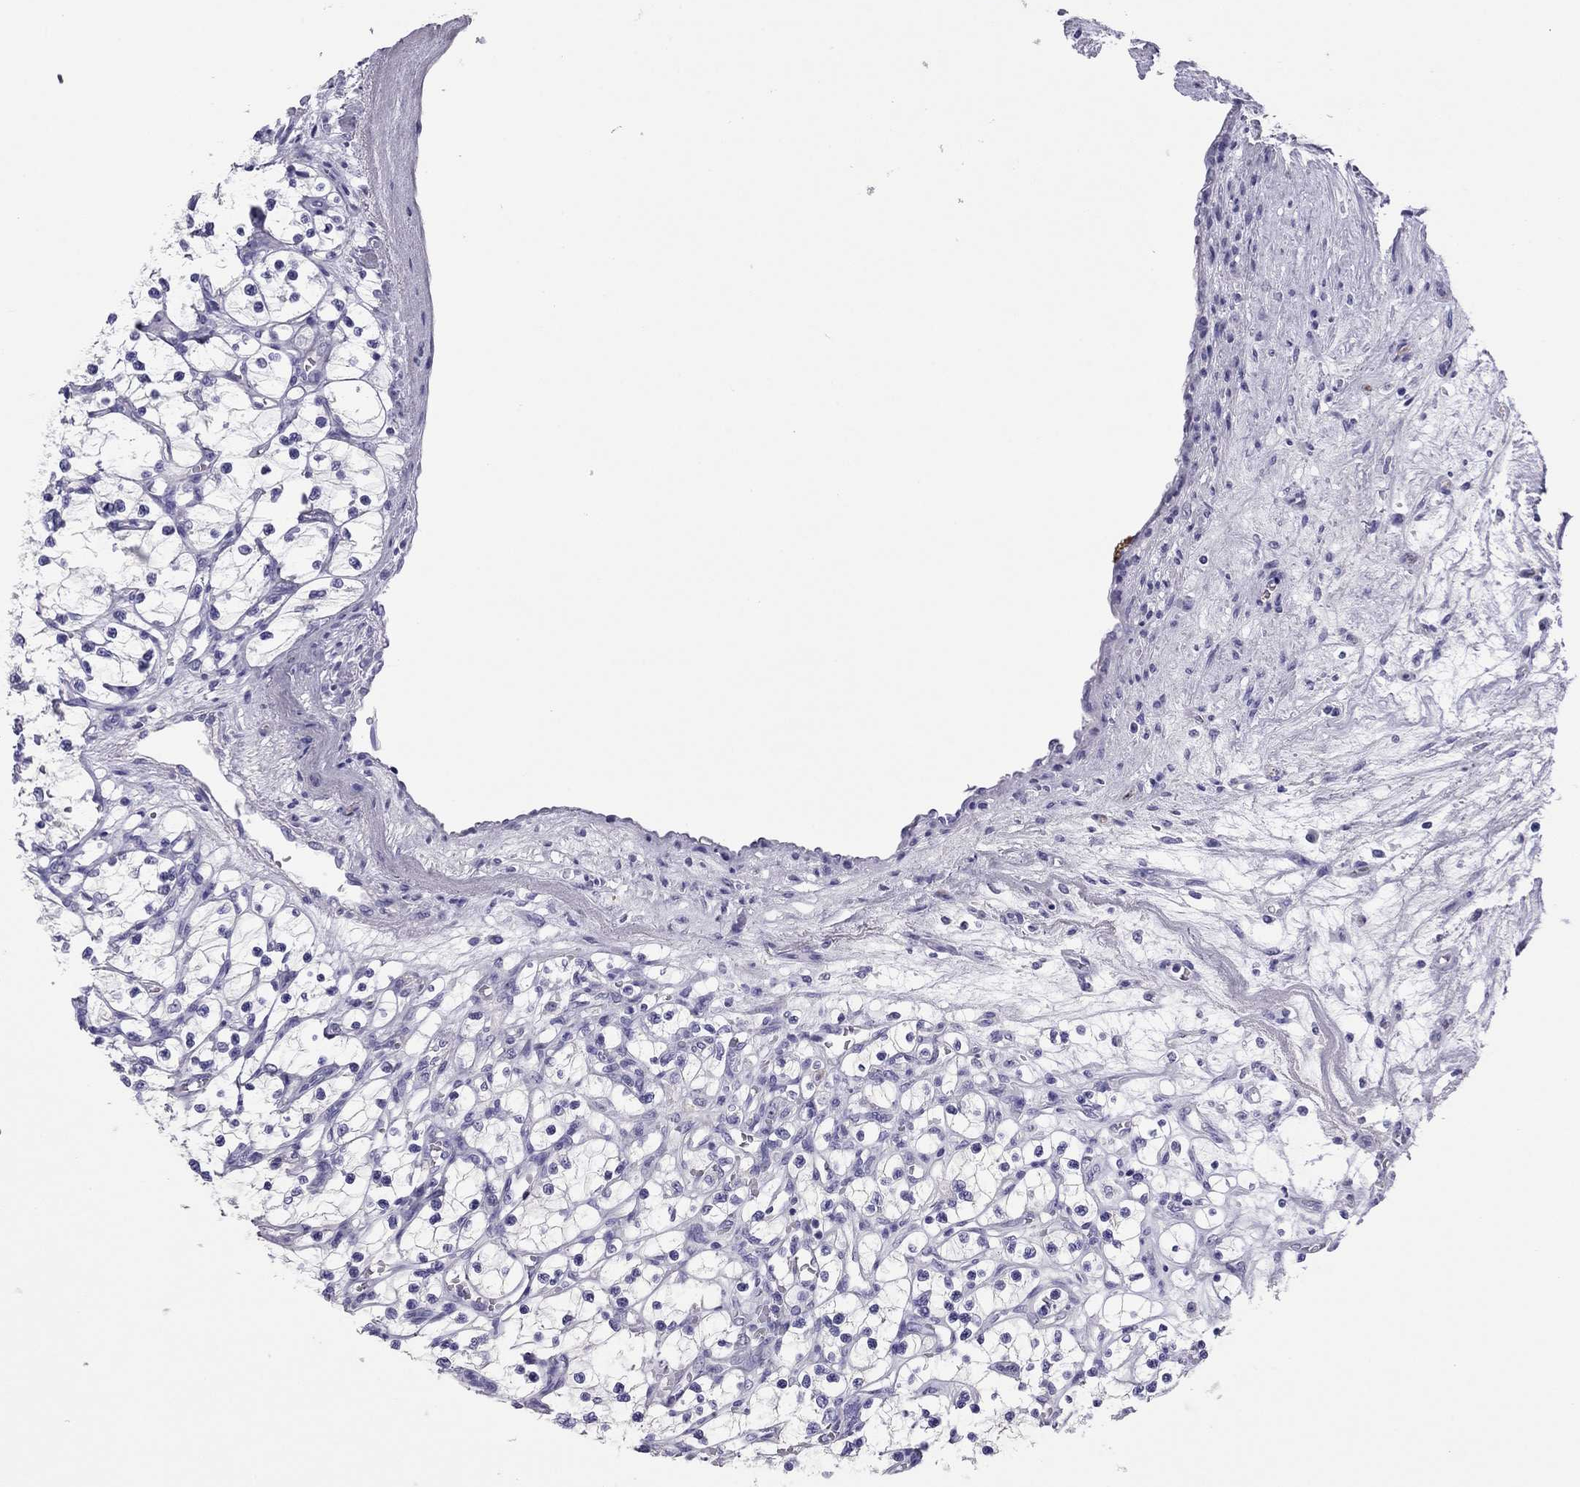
{"staining": {"intensity": "negative", "quantity": "none", "location": "none"}, "tissue": "renal cancer", "cell_type": "Tumor cells", "image_type": "cancer", "snomed": [{"axis": "morphology", "description": "Adenocarcinoma, NOS"}, {"axis": "topography", "description": "Kidney"}], "caption": "Micrograph shows no protein positivity in tumor cells of adenocarcinoma (renal) tissue.", "gene": "ODF4", "patient": {"sex": "female", "age": 69}}